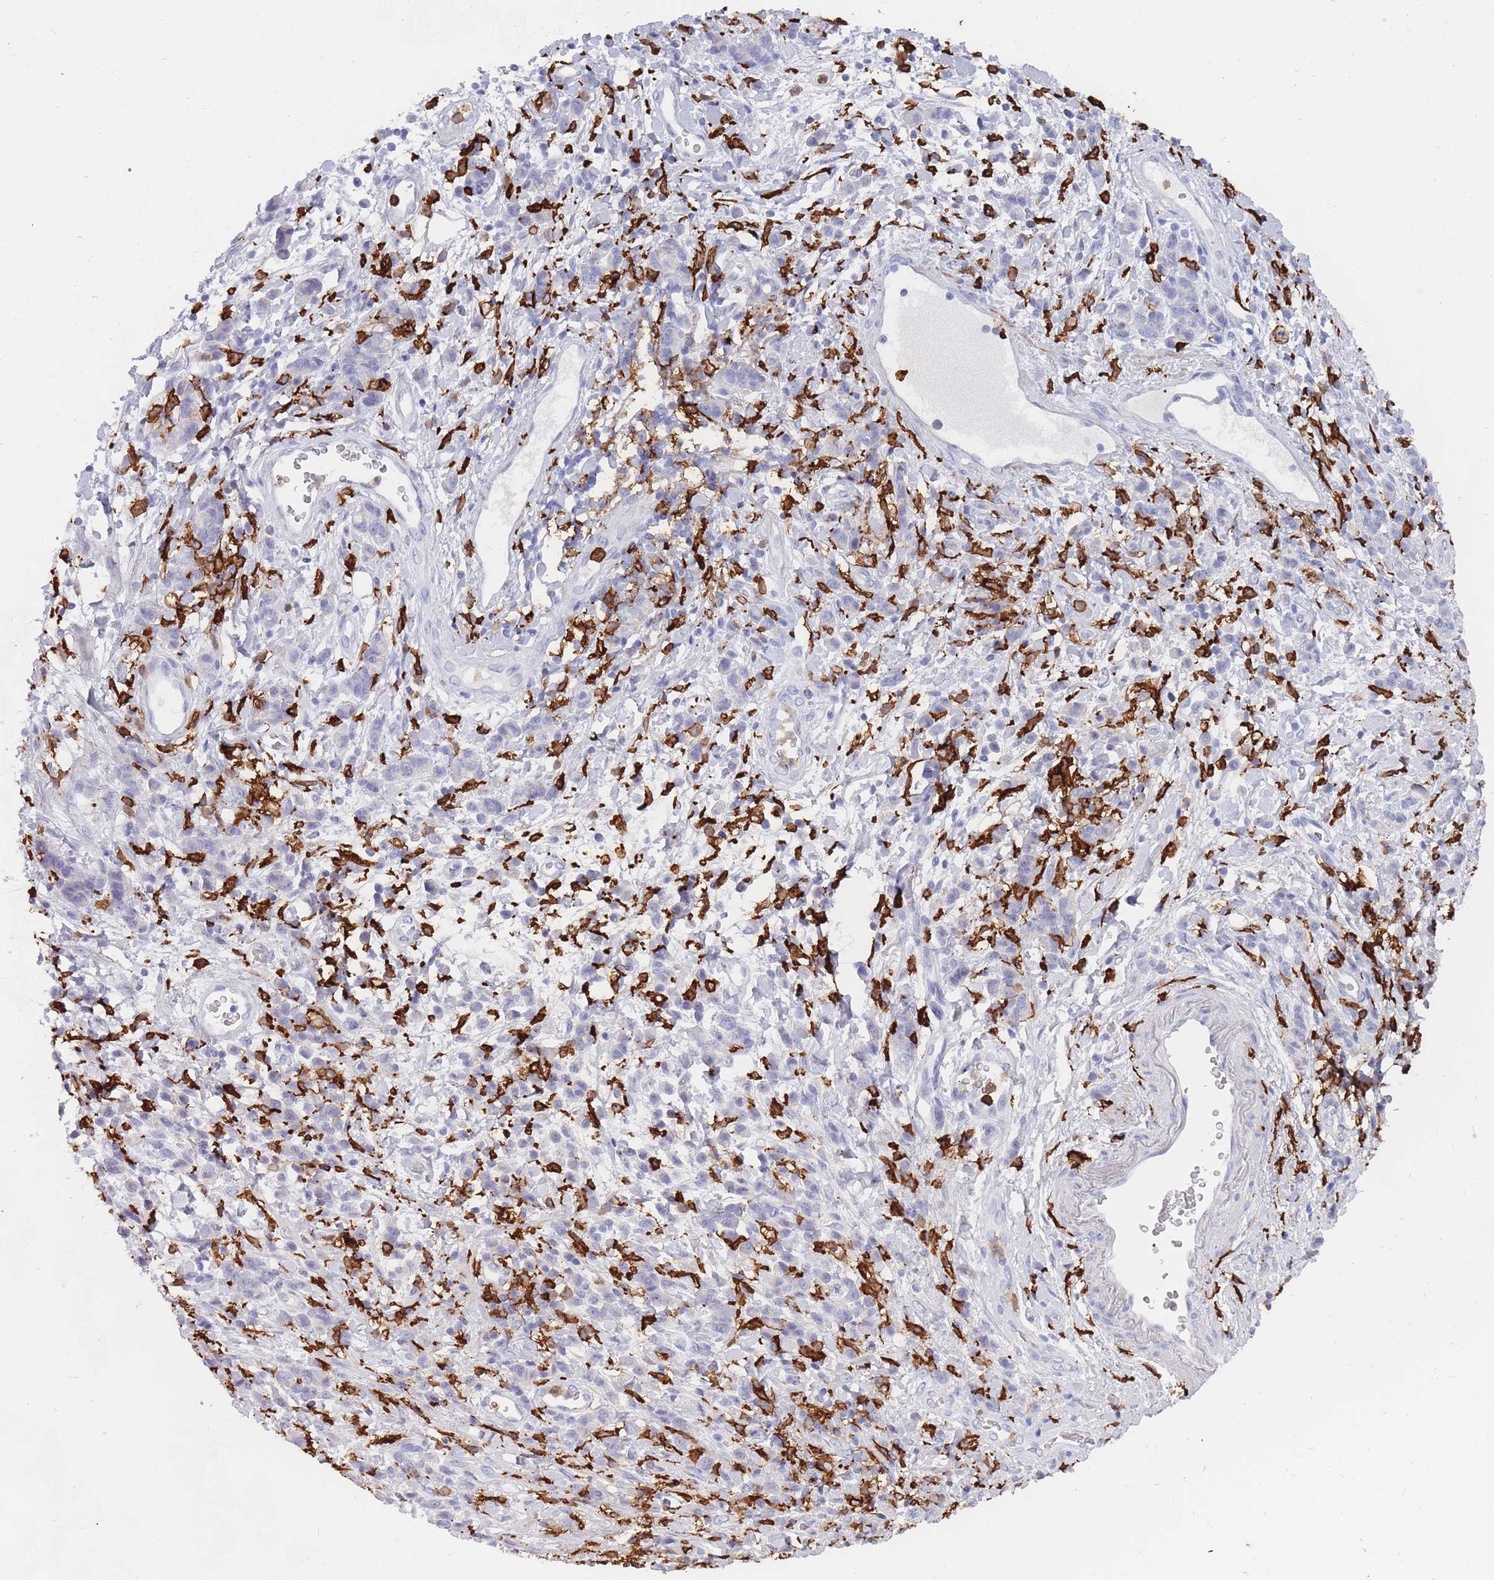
{"staining": {"intensity": "negative", "quantity": "none", "location": "none"}, "tissue": "stomach cancer", "cell_type": "Tumor cells", "image_type": "cancer", "snomed": [{"axis": "morphology", "description": "Adenocarcinoma, NOS"}, {"axis": "topography", "description": "Stomach"}], "caption": "This histopathology image is of stomach cancer (adenocarcinoma) stained with immunohistochemistry to label a protein in brown with the nuclei are counter-stained blue. There is no staining in tumor cells.", "gene": "AIF1", "patient": {"sex": "male", "age": 77}}